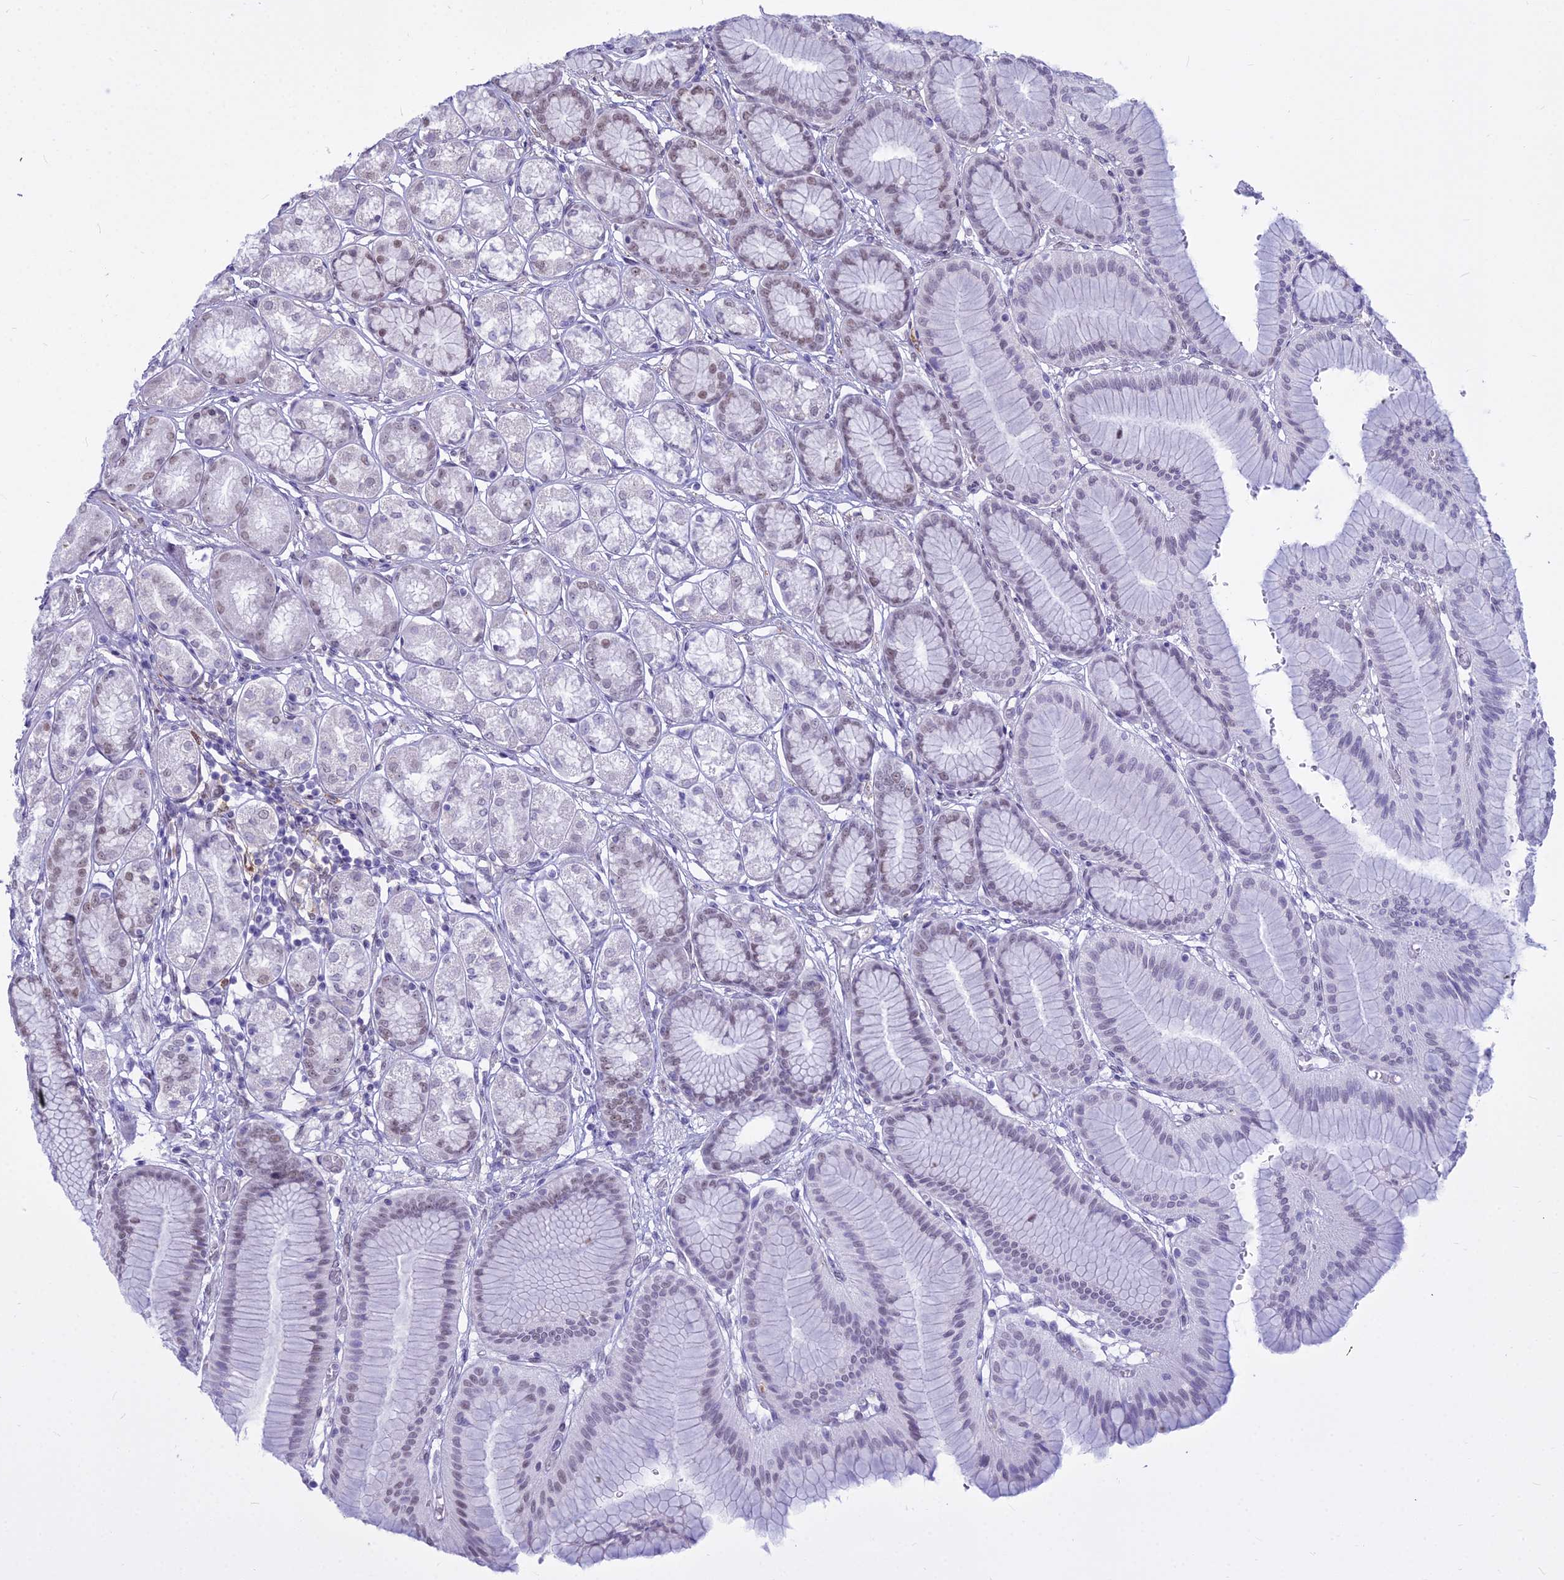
{"staining": {"intensity": "moderate", "quantity": "25%-75%", "location": "nuclear"}, "tissue": "stomach", "cell_type": "Glandular cells", "image_type": "normal", "snomed": [{"axis": "morphology", "description": "Normal tissue, NOS"}, {"axis": "morphology", "description": "Adenocarcinoma, NOS"}, {"axis": "morphology", "description": "Adenocarcinoma, High grade"}, {"axis": "topography", "description": "Stomach, upper"}, {"axis": "topography", "description": "Stomach"}], "caption": "Benign stomach was stained to show a protein in brown. There is medium levels of moderate nuclear positivity in approximately 25%-75% of glandular cells. The staining is performed using DAB brown chromogen to label protein expression. The nuclei are counter-stained blue using hematoxylin.", "gene": "ALG10B", "patient": {"sex": "female", "age": 65}}